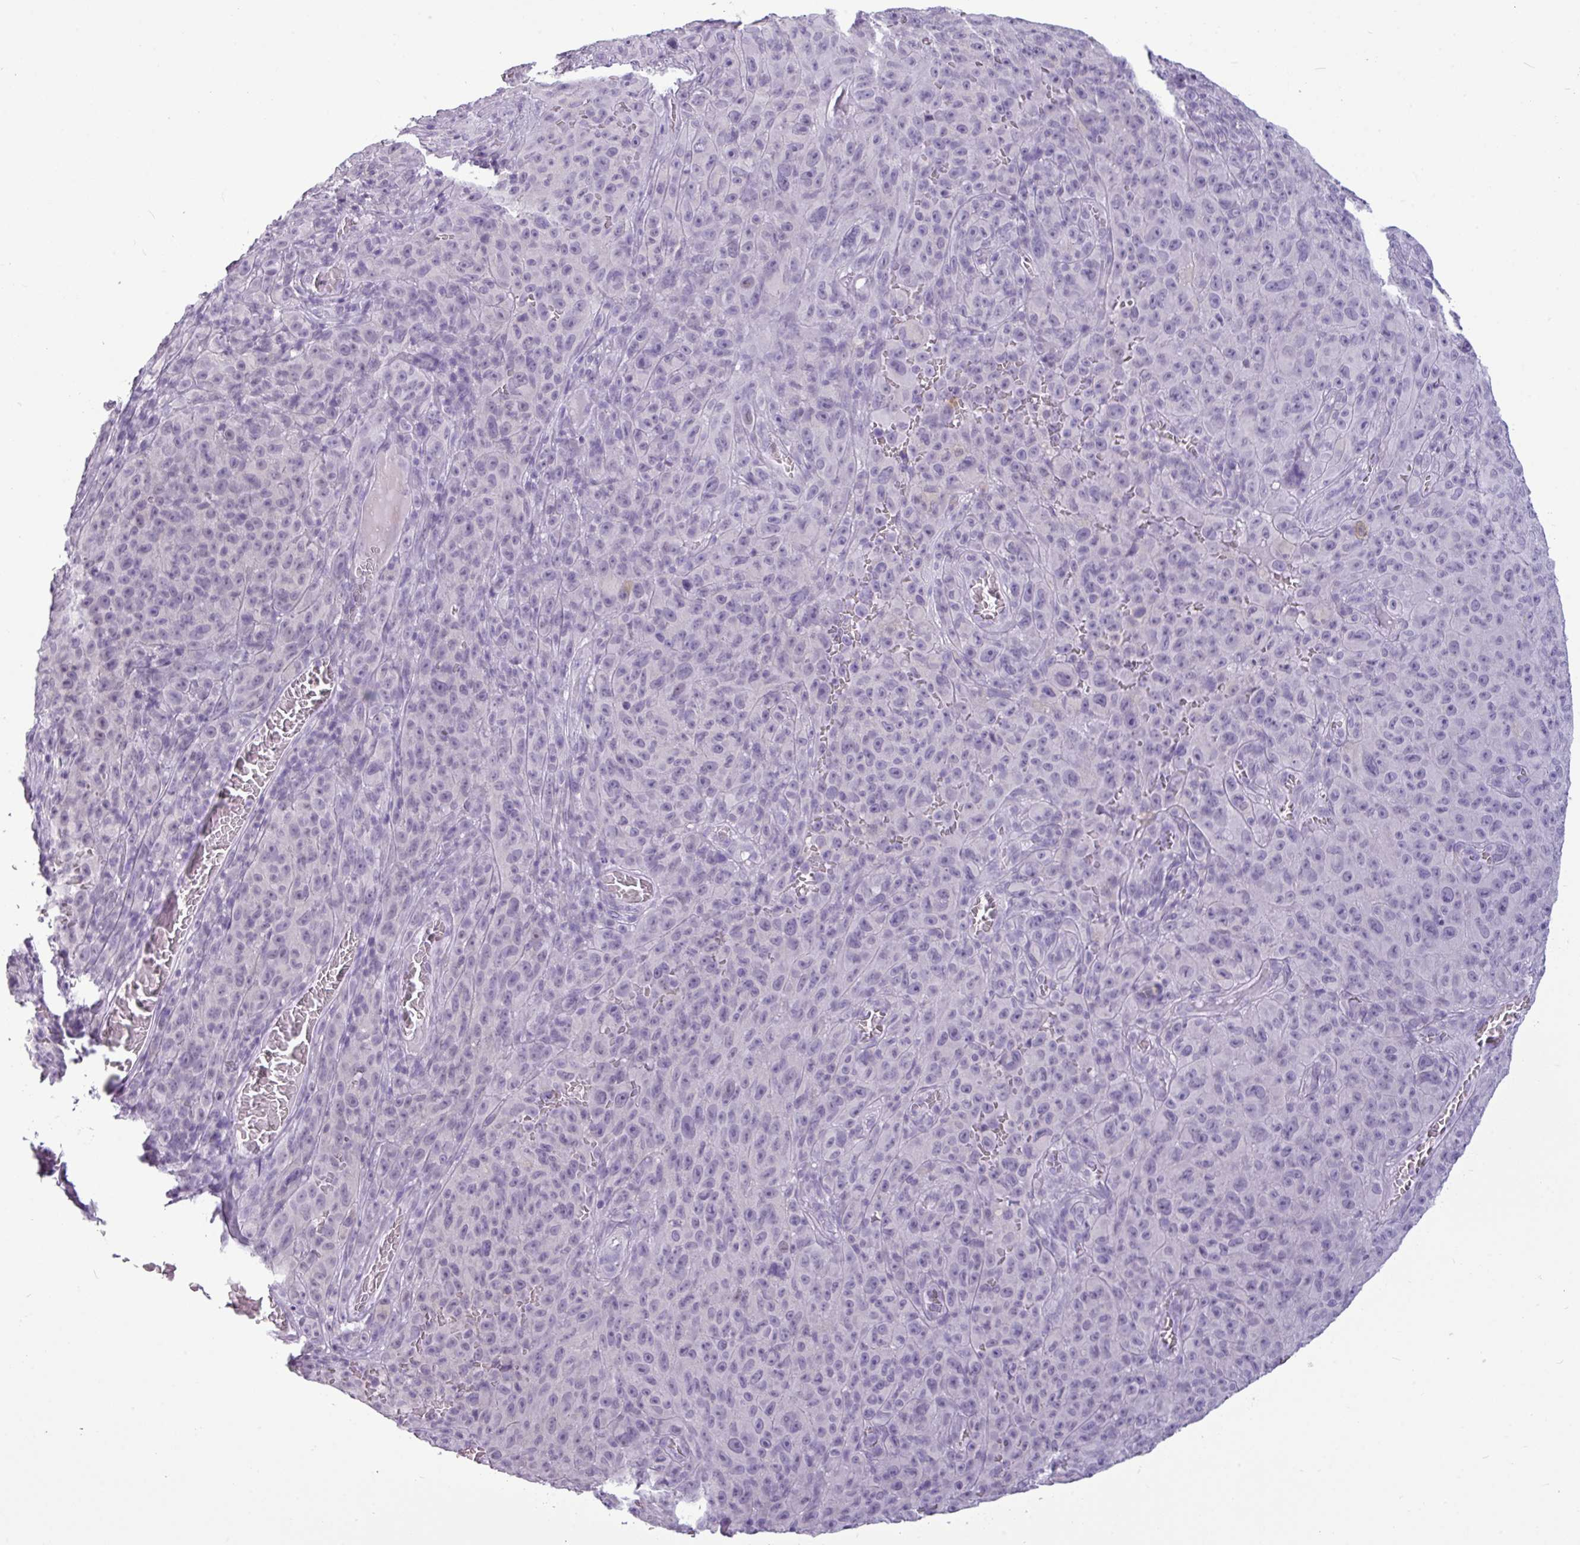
{"staining": {"intensity": "negative", "quantity": "none", "location": "none"}, "tissue": "melanoma", "cell_type": "Tumor cells", "image_type": "cancer", "snomed": [{"axis": "morphology", "description": "Malignant melanoma, NOS"}, {"axis": "topography", "description": "Skin"}], "caption": "An immunohistochemistry (IHC) histopathology image of malignant melanoma is shown. There is no staining in tumor cells of malignant melanoma.", "gene": "AMY2A", "patient": {"sex": "female", "age": 82}}